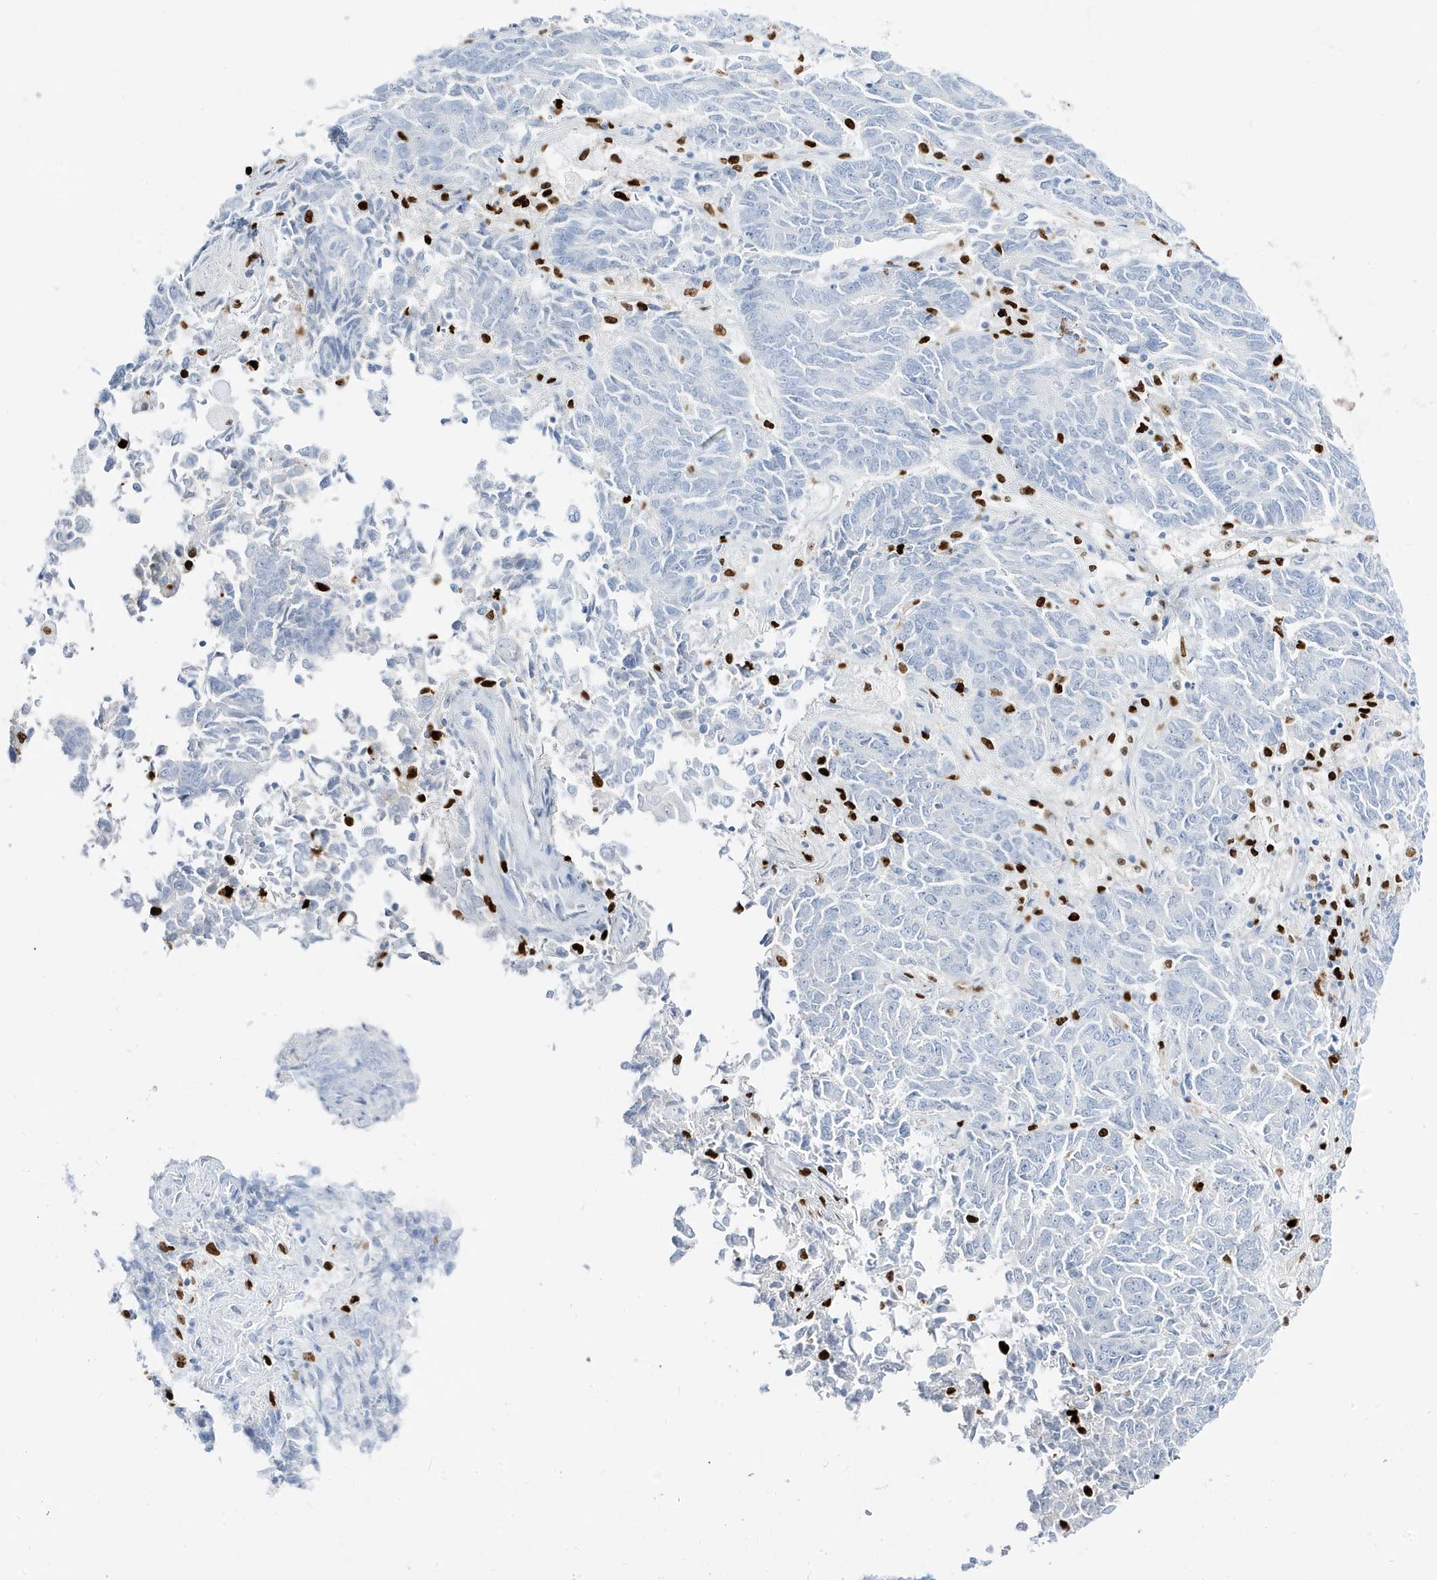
{"staining": {"intensity": "negative", "quantity": "none", "location": "none"}, "tissue": "endometrial cancer", "cell_type": "Tumor cells", "image_type": "cancer", "snomed": [{"axis": "morphology", "description": "Adenocarcinoma, NOS"}, {"axis": "topography", "description": "Endometrium"}], "caption": "This micrograph is of endometrial cancer (adenocarcinoma) stained with IHC to label a protein in brown with the nuclei are counter-stained blue. There is no expression in tumor cells. (Stains: DAB immunohistochemistry with hematoxylin counter stain, Microscopy: brightfield microscopy at high magnification).", "gene": "MNDA", "patient": {"sex": "female", "age": 80}}